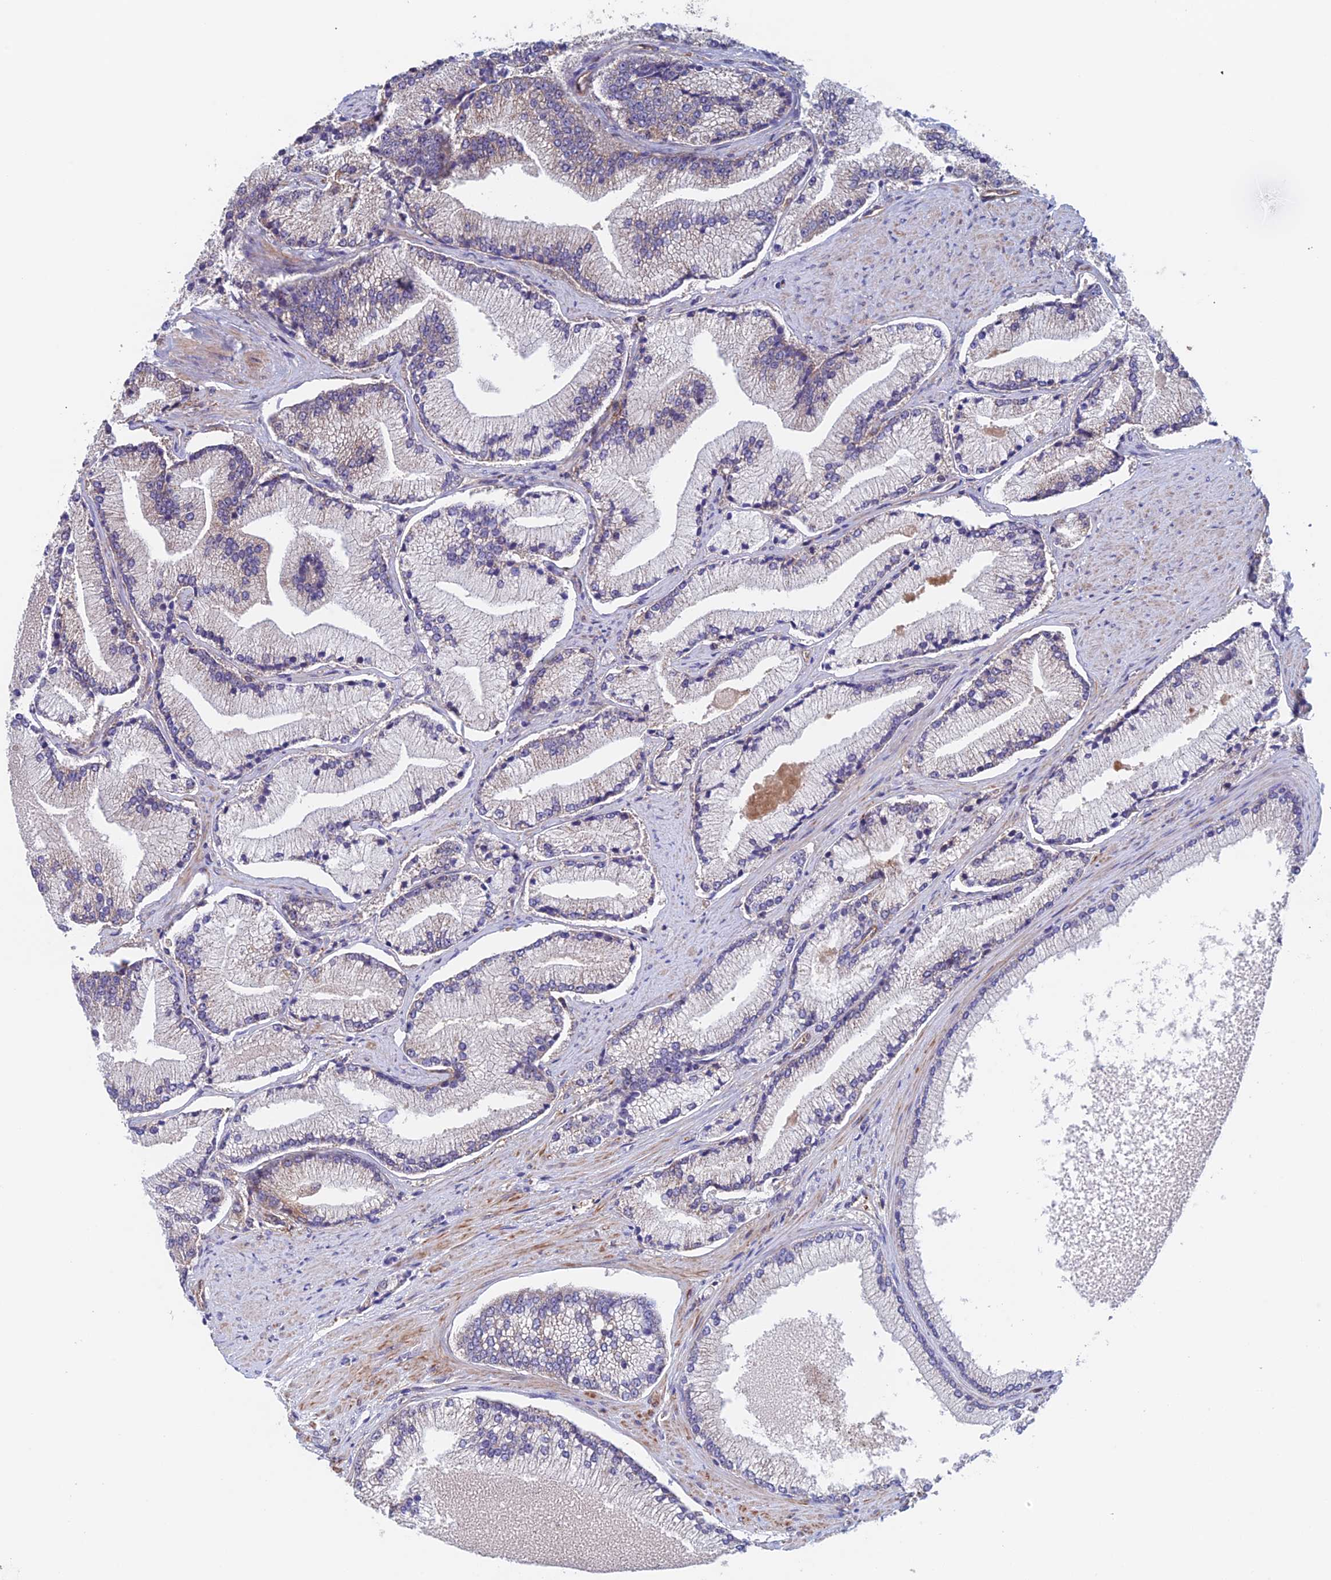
{"staining": {"intensity": "weak", "quantity": "<25%", "location": "cytoplasmic/membranous"}, "tissue": "prostate cancer", "cell_type": "Tumor cells", "image_type": "cancer", "snomed": [{"axis": "morphology", "description": "Adenocarcinoma, High grade"}, {"axis": "topography", "description": "Prostate"}], "caption": "High power microscopy histopathology image of an immunohistochemistry (IHC) micrograph of prostate high-grade adenocarcinoma, revealing no significant expression in tumor cells.", "gene": "NUDT16L1", "patient": {"sex": "male", "age": 67}}